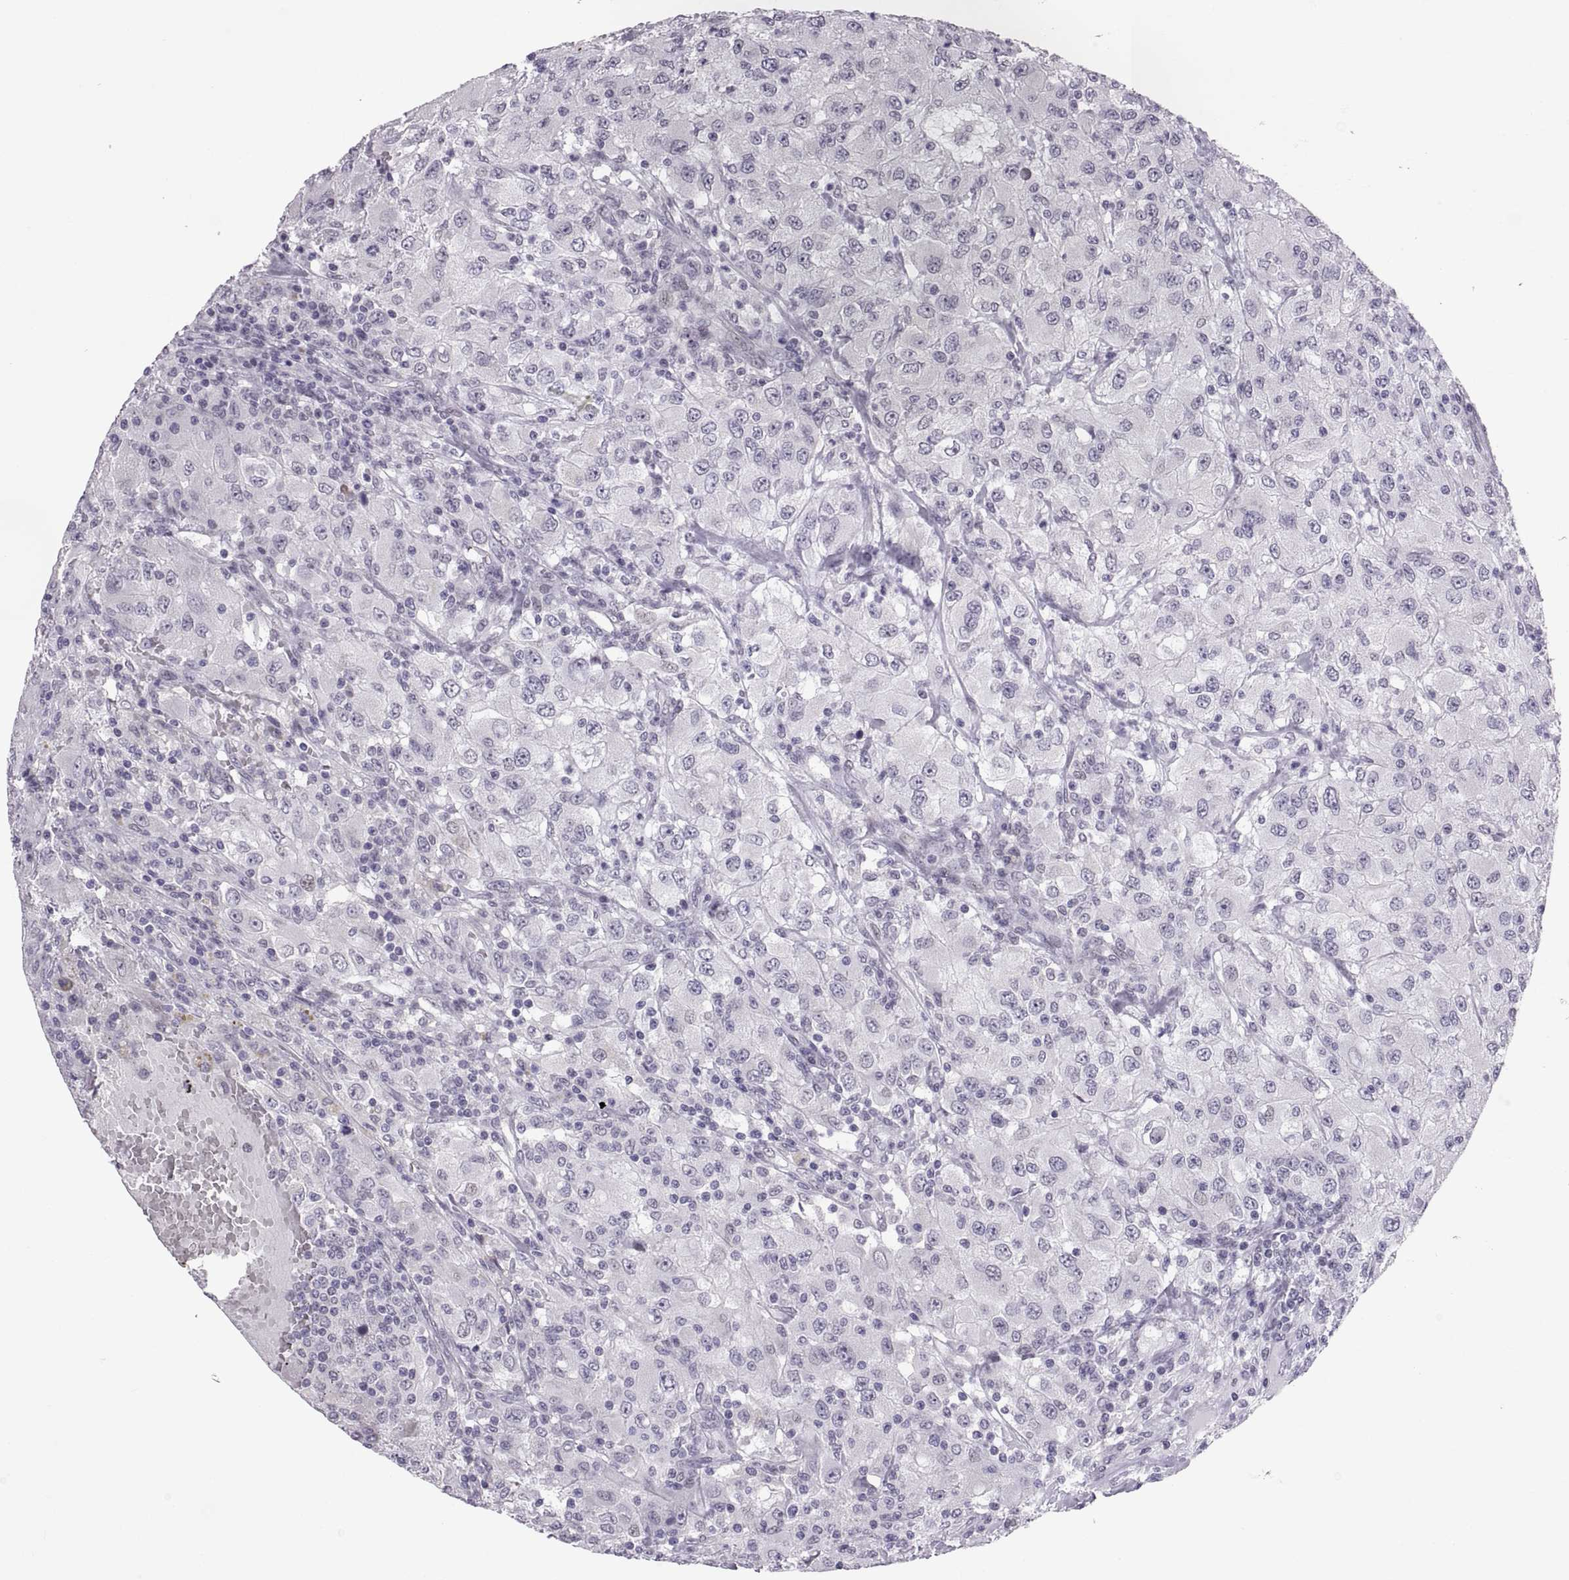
{"staining": {"intensity": "negative", "quantity": "none", "location": "none"}, "tissue": "renal cancer", "cell_type": "Tumor cells", "image_type": "cancer", "snomed": [{"axis": "morphology", "description": "Adenocarcinoma, NOS"}, {"axis": "topography", "description": "Kidney"}], "caption": "Immunohistochemical staining of human renal adenocarcinoma shows no significant expression in tumor cells.", "gene": "KRT77", "patient": {"sex": "female", "age": 67}}